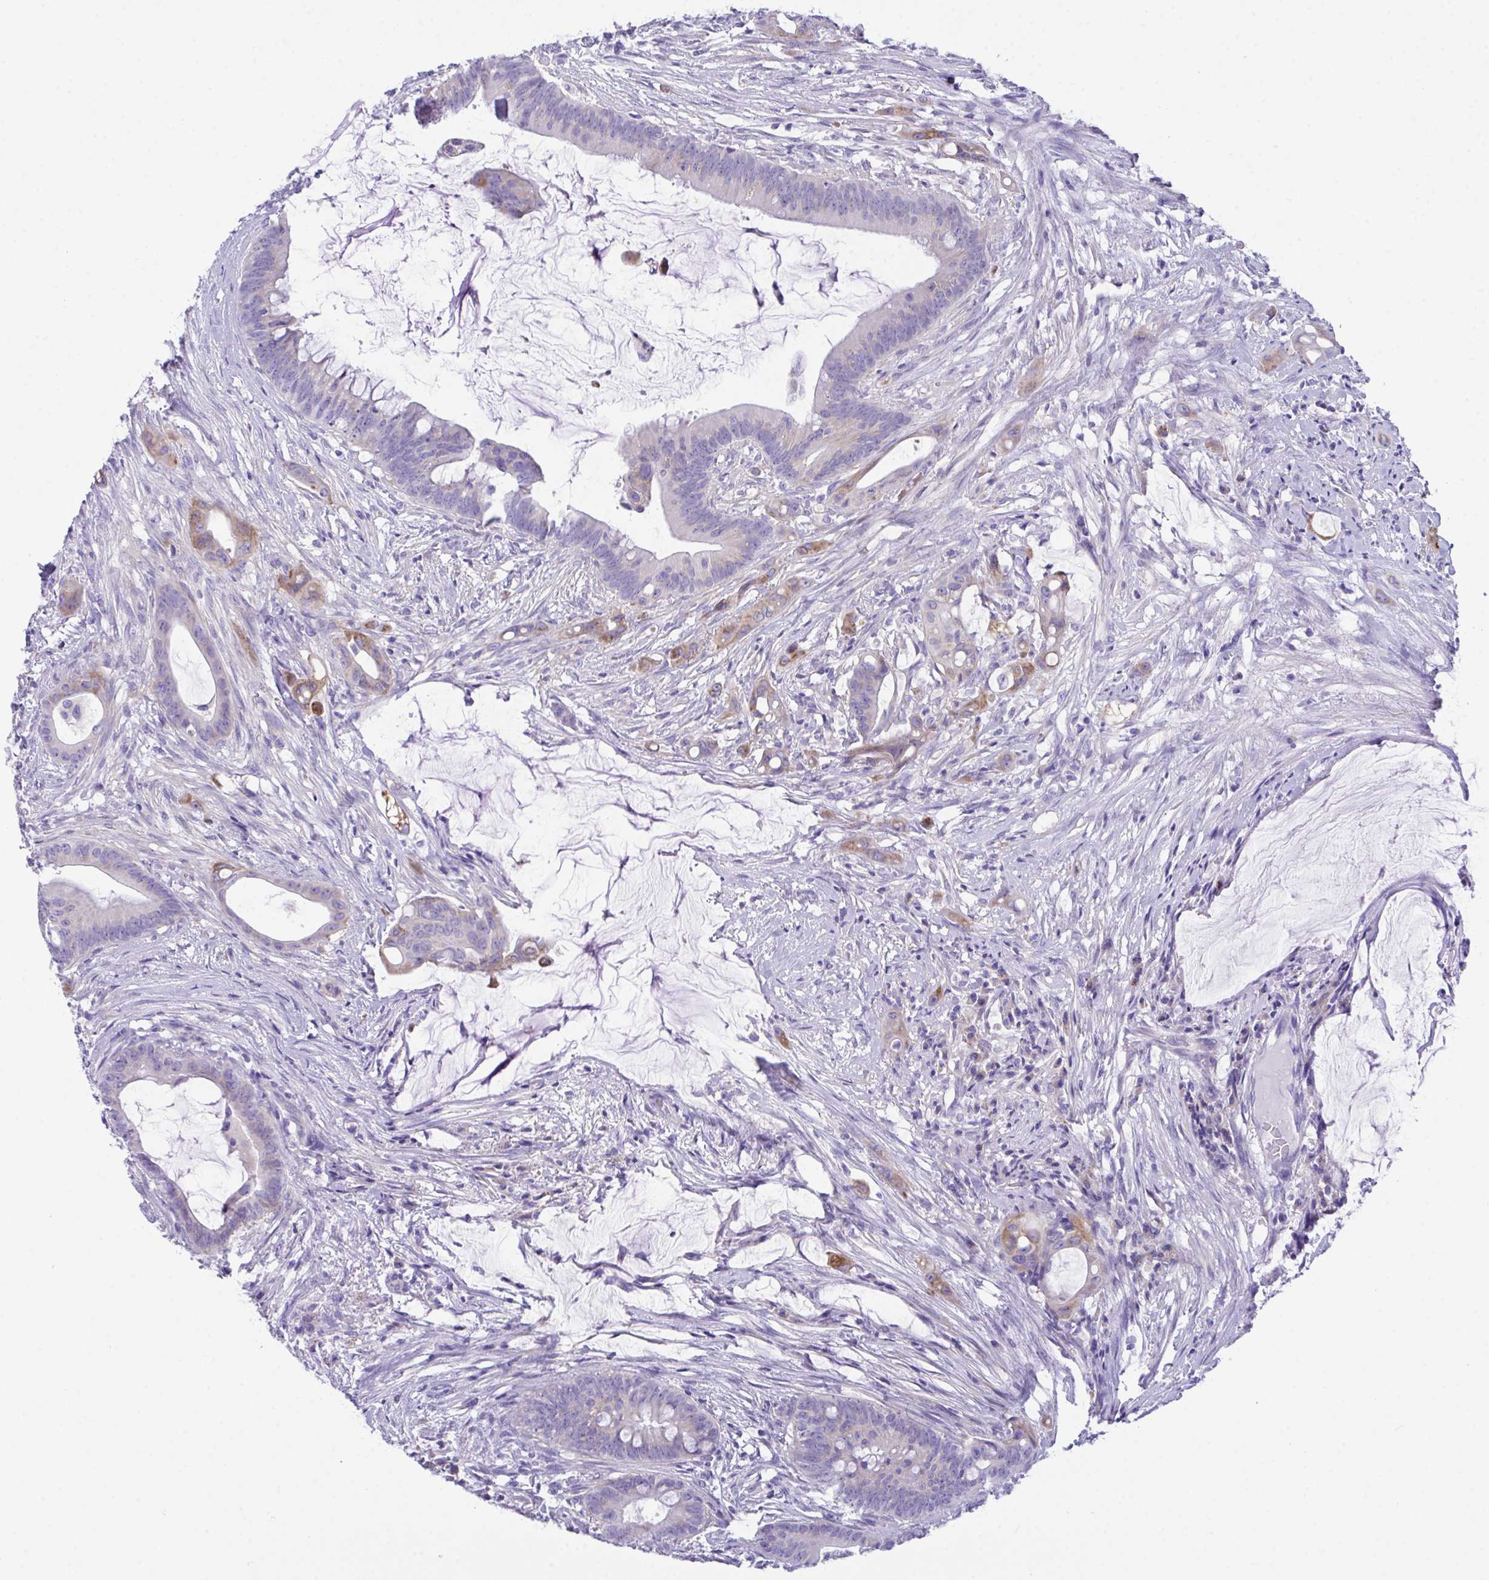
{"staining": {"intensity": "weak", "quantity": "<25%", "location": "cytoplasmic/membranous"}, "tissue": "colorectal cancer", "cell_type": "Tumor cells", "image_type": "cancer", "snomed": [{"axis": "morphology", "description": "Adenocarcinoma, NOS"}, {"axis": "topography", "description": "Colon"}], "caption": "Immunohistochemistry (IHC) of human colorectal cancer reveals no positivity in tumor cells.", "gene": "TMEM106B", "patient": {"sex": "male", "age": 62}}